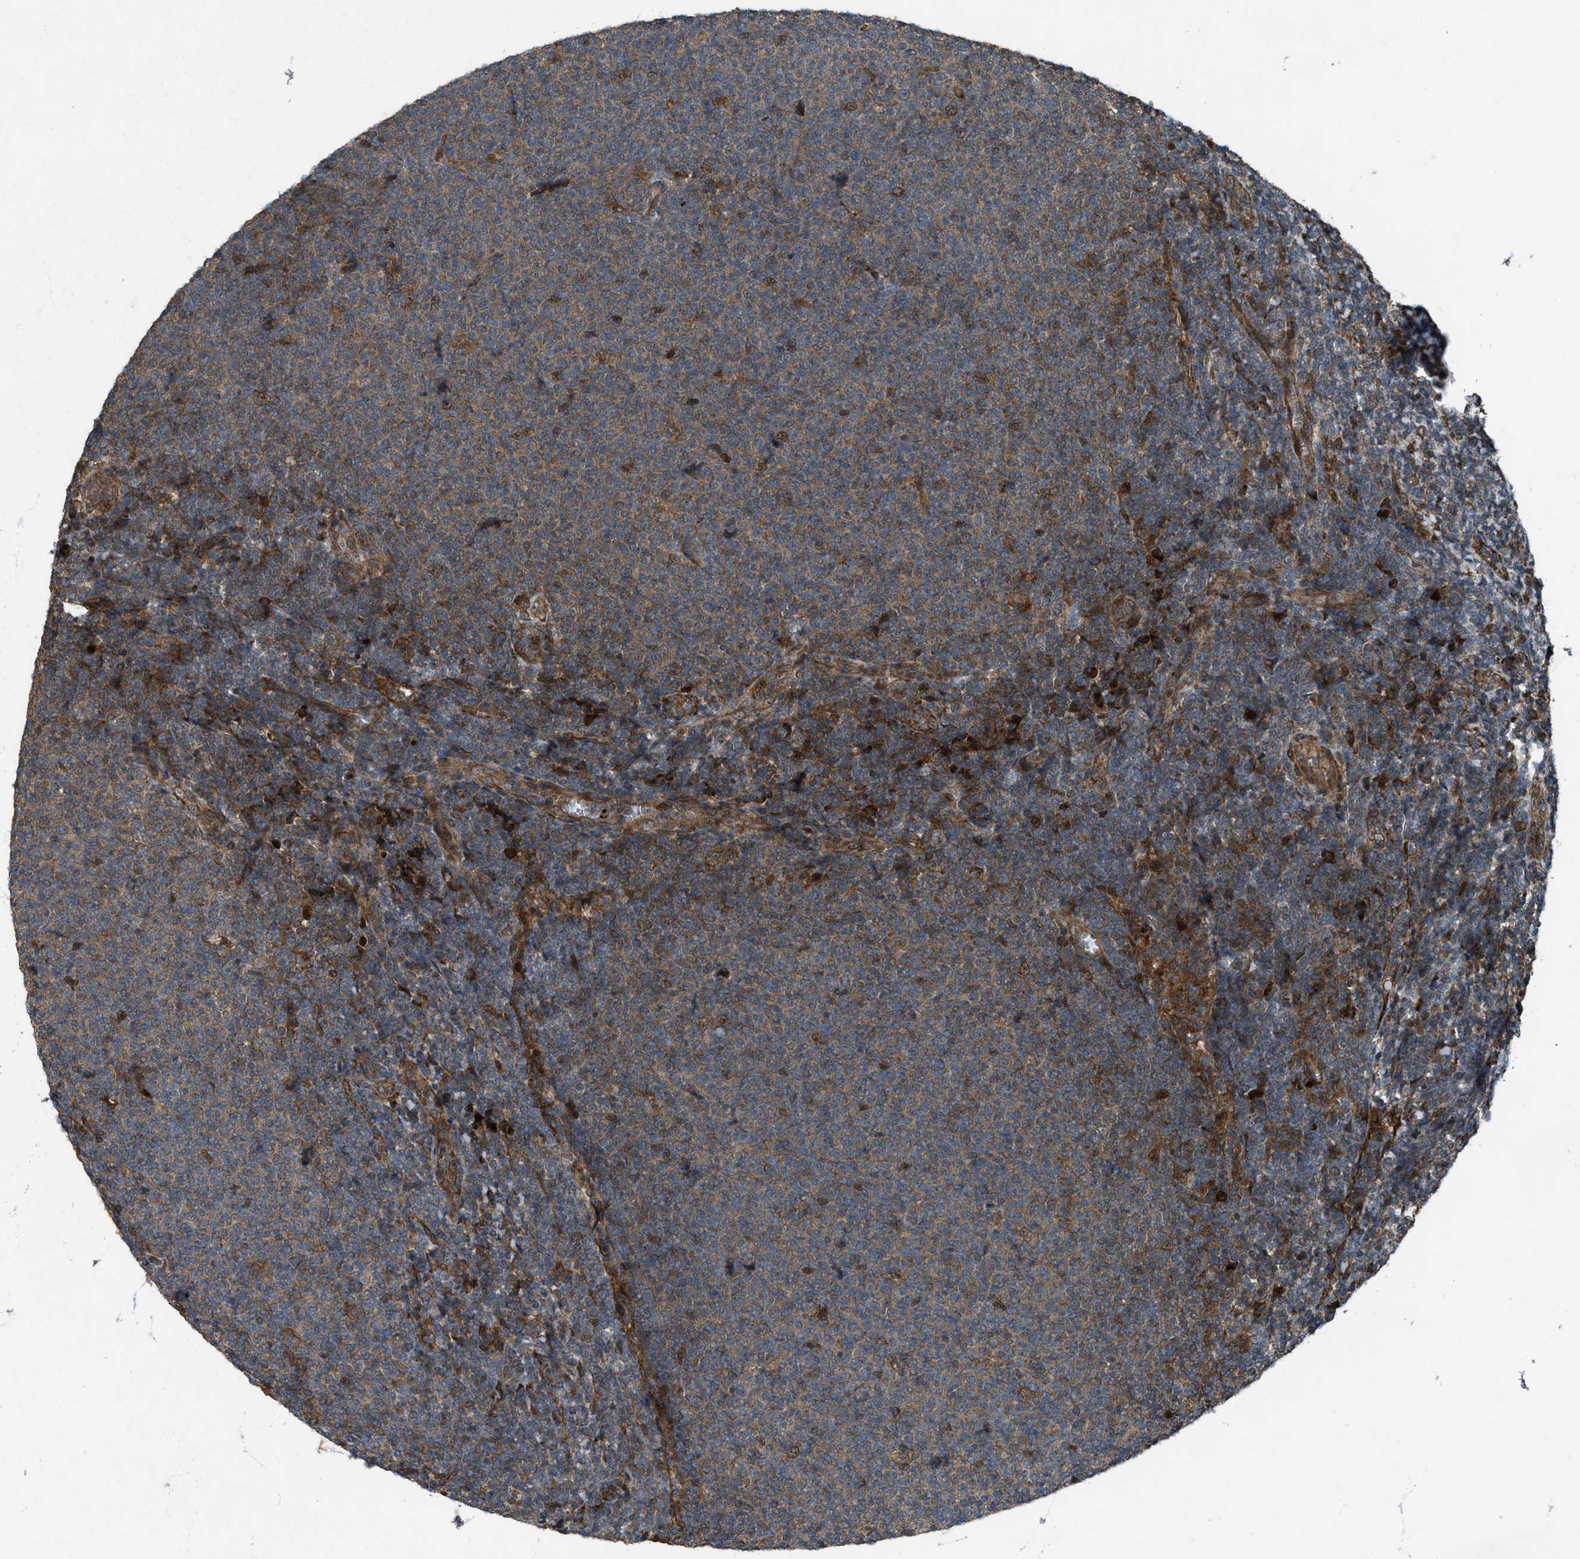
{"staining": {"intensity": "moderate", "quantity": "<25%", "location": "cytoplasmic/membranous"}, "tissue": "lymphoma", "cell_type": "Tumor cells", "image_type": "cancer", "snomed": [{"axis": "morphology", "description": "Malignant lymphoma, non-Hodgkin's type, Low grade"}, {"axis": "topography", "description": "Lymph node"}], "caption": "Low-grade malignant lymphoma, non-Hodgkin's type stained for a protein displays moderate cytoplasmic/membranous positivity in tumor cells. The staining was performed using DAB, with brown indicating positive protein expression. Nuclei are stained blue with hematoxylin.", "gene": "LRRC72", "patient": {"sex": "male", "age": 66}}